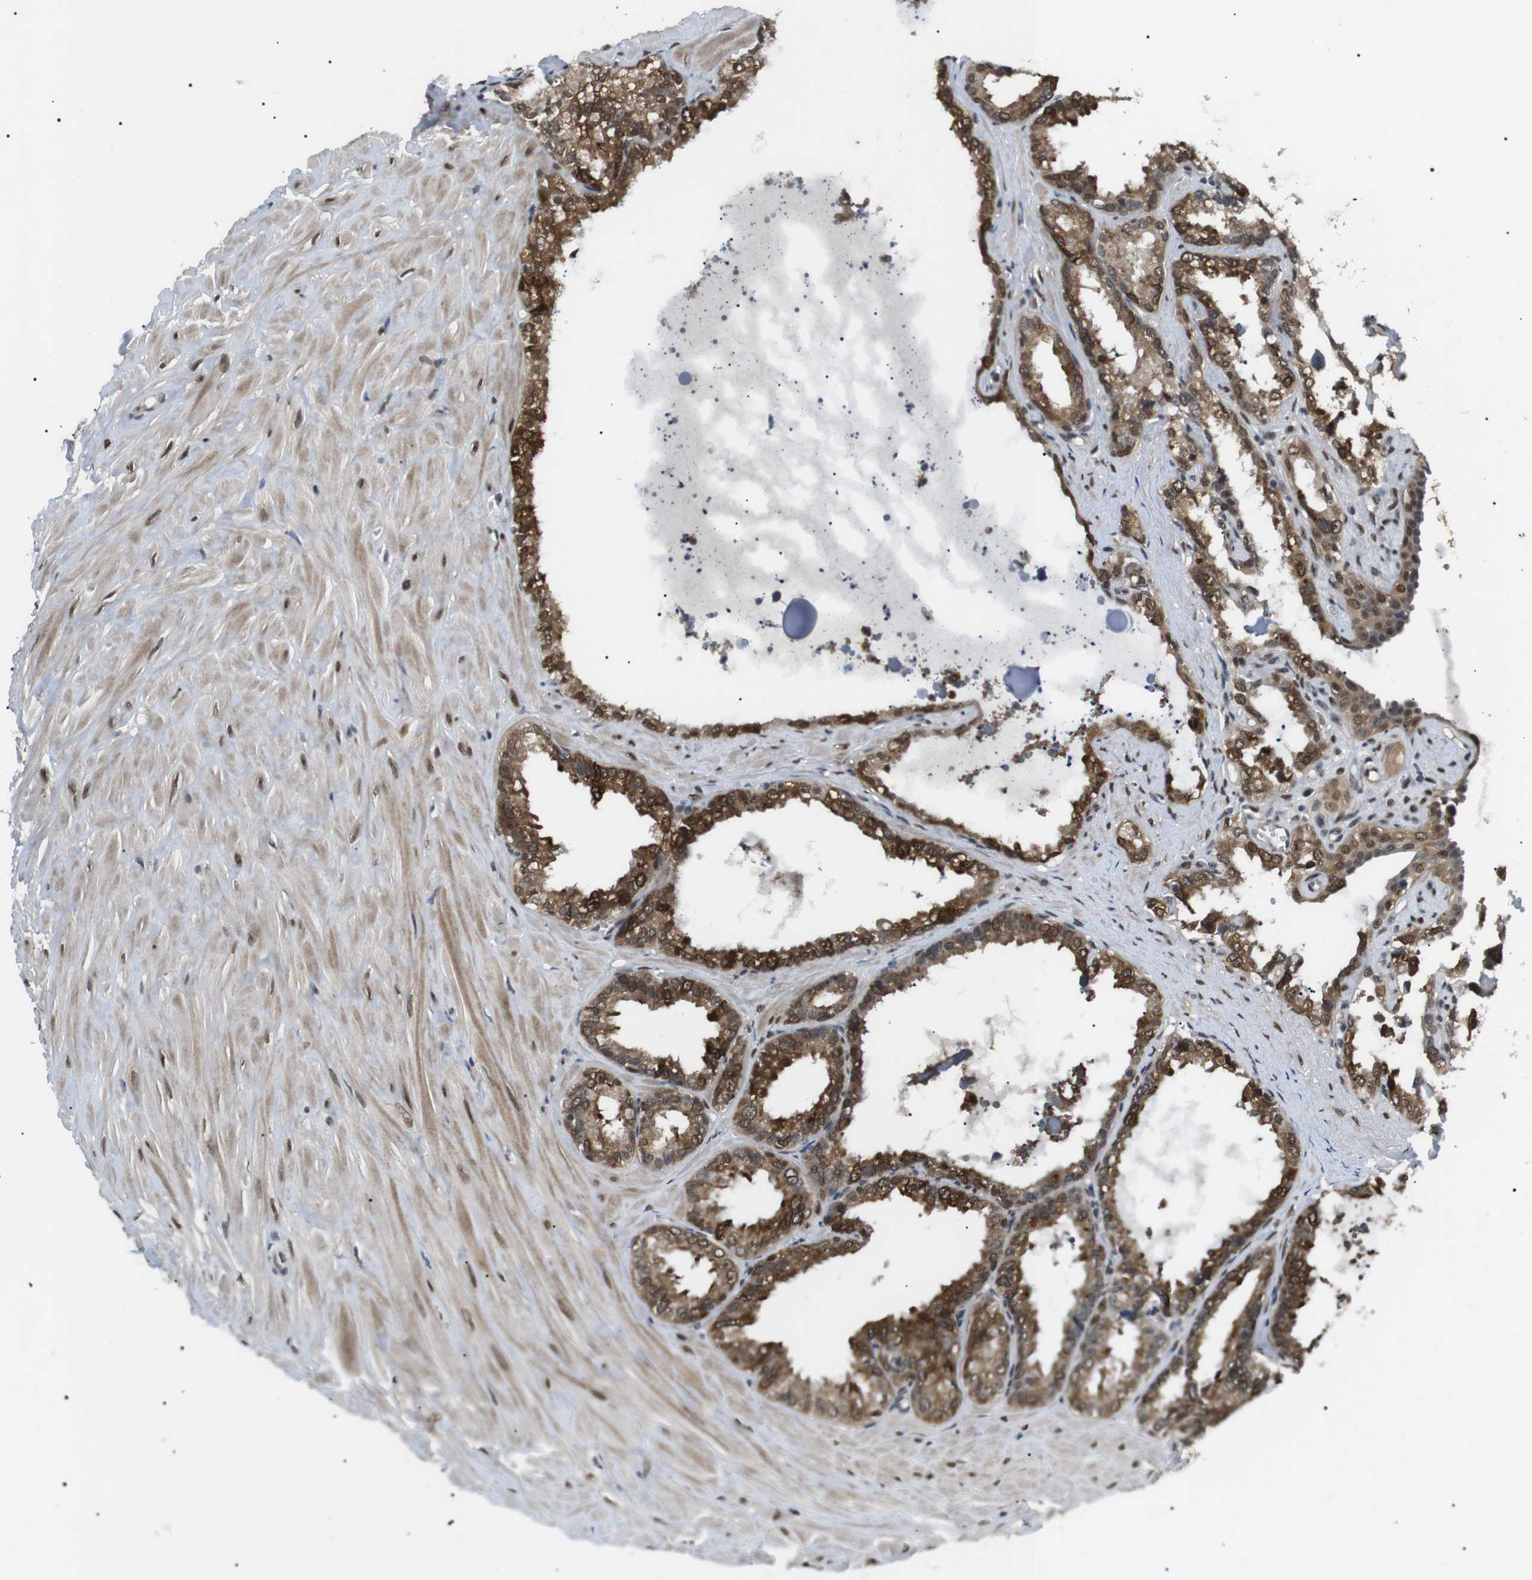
{"staining": {"intensity": "strong", "quantity": ">75%", "location": "cytoplasmic/membranous,nuclear"}, "tissue": "seminal vesicle", "cell_type": "Glandular cells", "image_type": "normal", "snomed": [{"axis": "morphology", "description": "Normal tissue, NOS"}, {"axis": "topography", "description": "Seminal veicle"}], "caption": "Unremarkable seminal vesicle was stained to show a protein in brown. There is high levels of strong cytoplasmic/membranous,nuclear staining in approximately >75% of glandular cells. (DAB (3,3'-diaminobenzidine) IHC with brightfield microscopy, high magnification).", "gene": "ORAI3", "patient": {"sex": "male", "age": 64}}